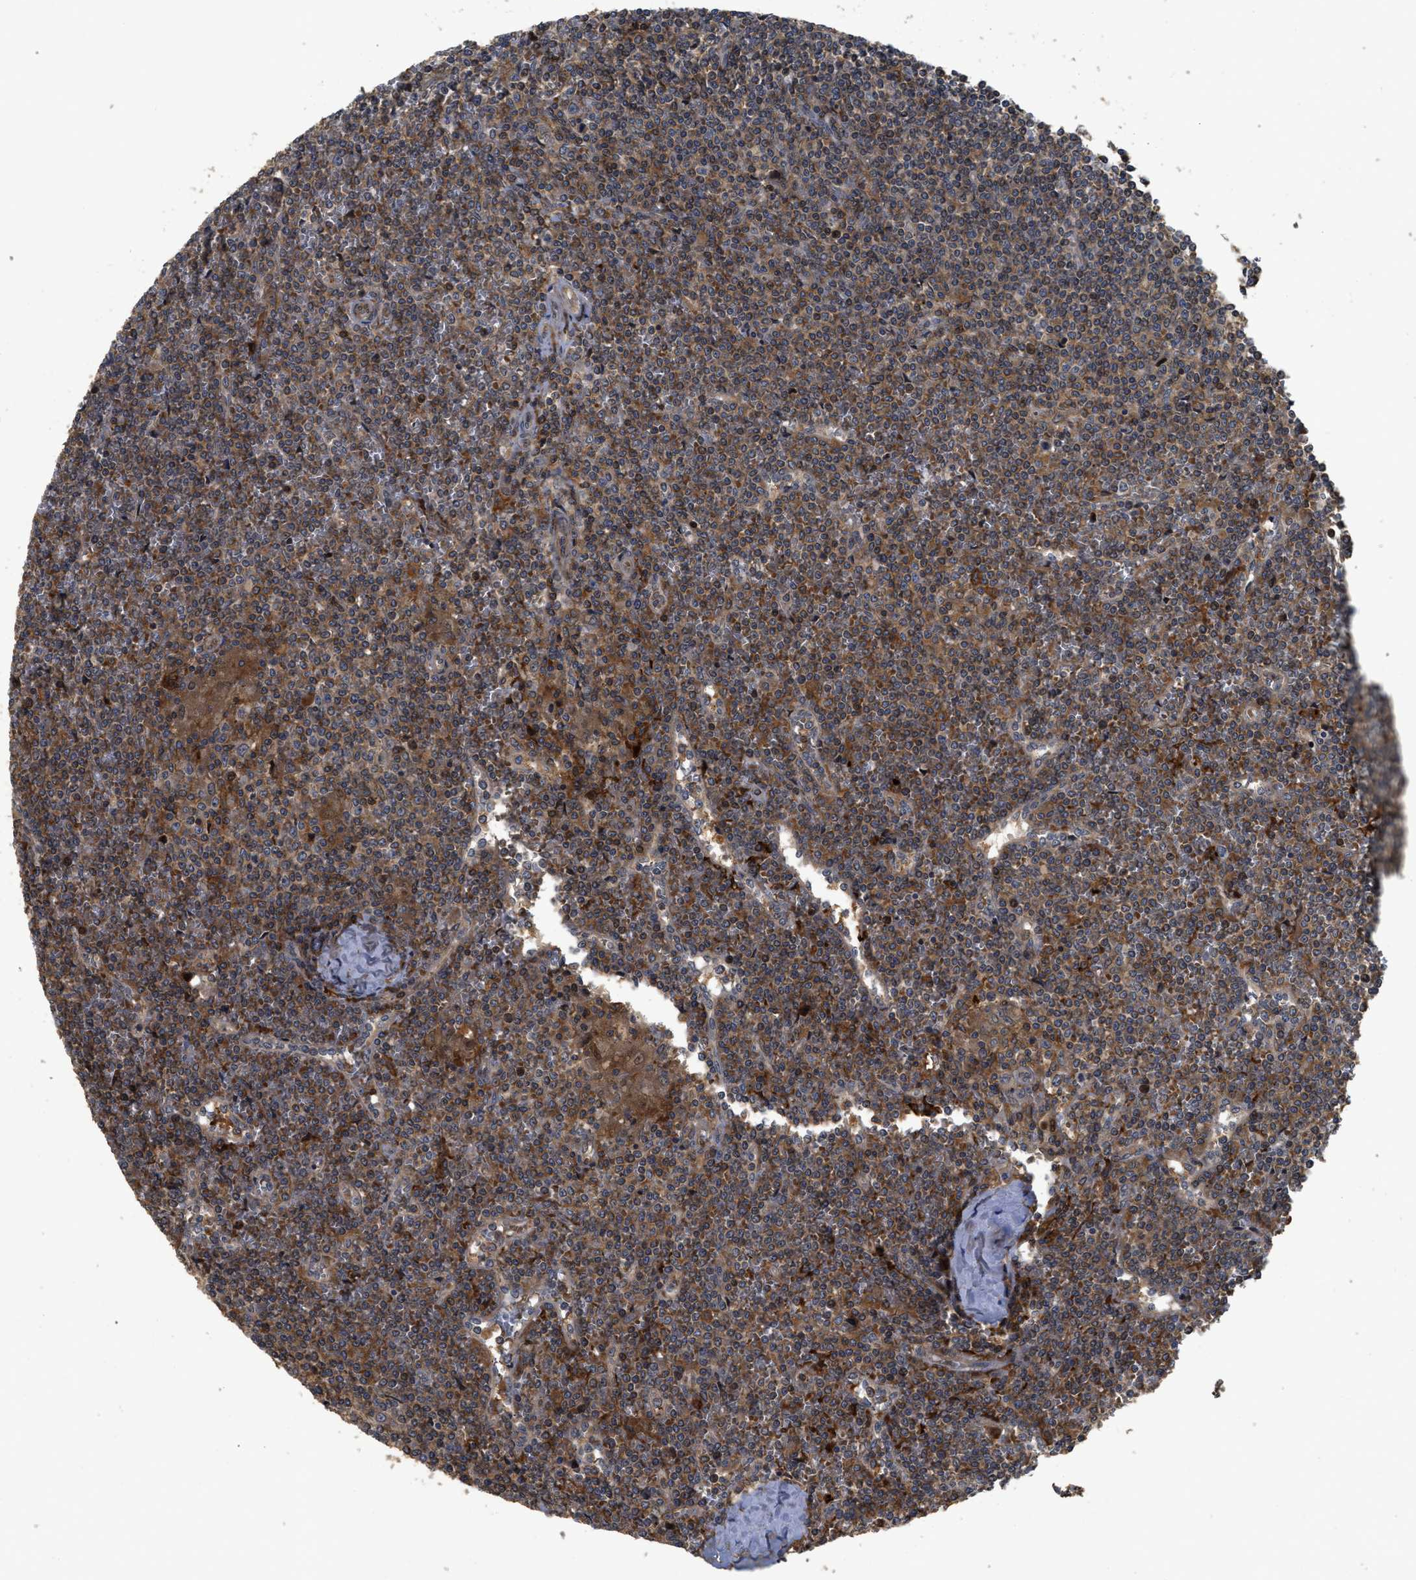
{"staining": {"intensity": "moderate", "quantity": ">75%", "location": "cytoplasmic/membranous,nuclear"}, "tissue": "lymphoma", "cell_type": "Tumor cells", "image_type": "cancer", "snomed": [{"axis": "morphology", "description": "Malignant lymphoma, non-Hodgkin's type, Low grade"}, {"axis": "topography", "description": "Spleen"}], "caption": "Protein staining demonstrates moderate cytoplasmic/membranous and nuclear staining in about >75% of tumor cells in low-grade malignant lymphoma, non-Hodgkin's type.", "gene": "CBR3", "patient": {"sex": "female", "age": 19}}